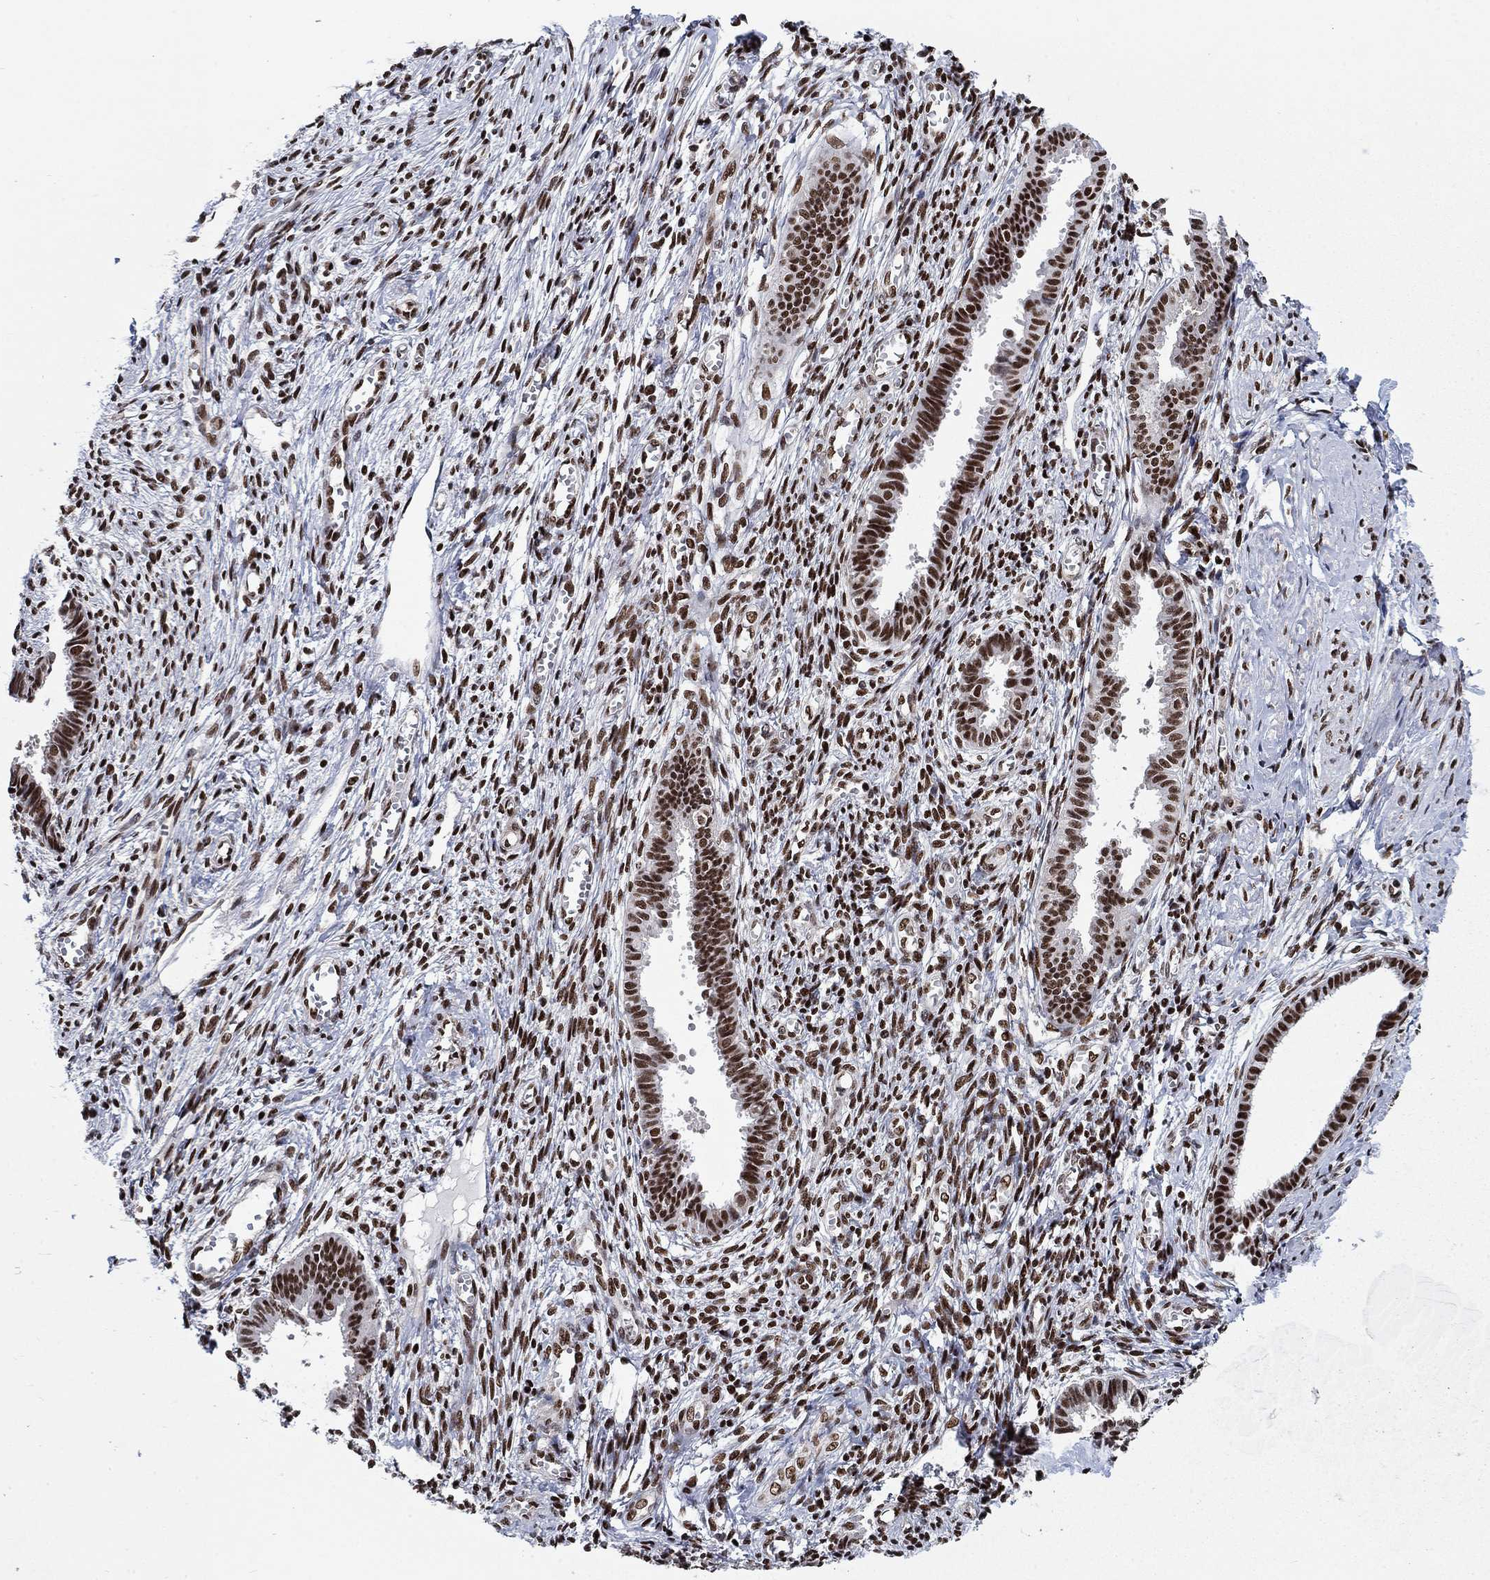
{"staining": {"intensity": "strong", "quantity": ">75%", "location": "nuclear"}, "tissue": "endometrium", "cell_type": "Cells in endometrial stroma", "image_type": "normal", "snomed": [{"axis": "morphology", "description": "Normal tissue, NOS"}, {"axis": "topography", "description": "Cervix"}, {"axis": "topography", "description": "Endometrium"}], "caption": "Endometrium stained with immunohistochemistry shows strong nuclear positivity in about >75% of cells in endometrial stroma.", "gene": "RPRD1B", "patient": {"sex": "female", "age": 37}}